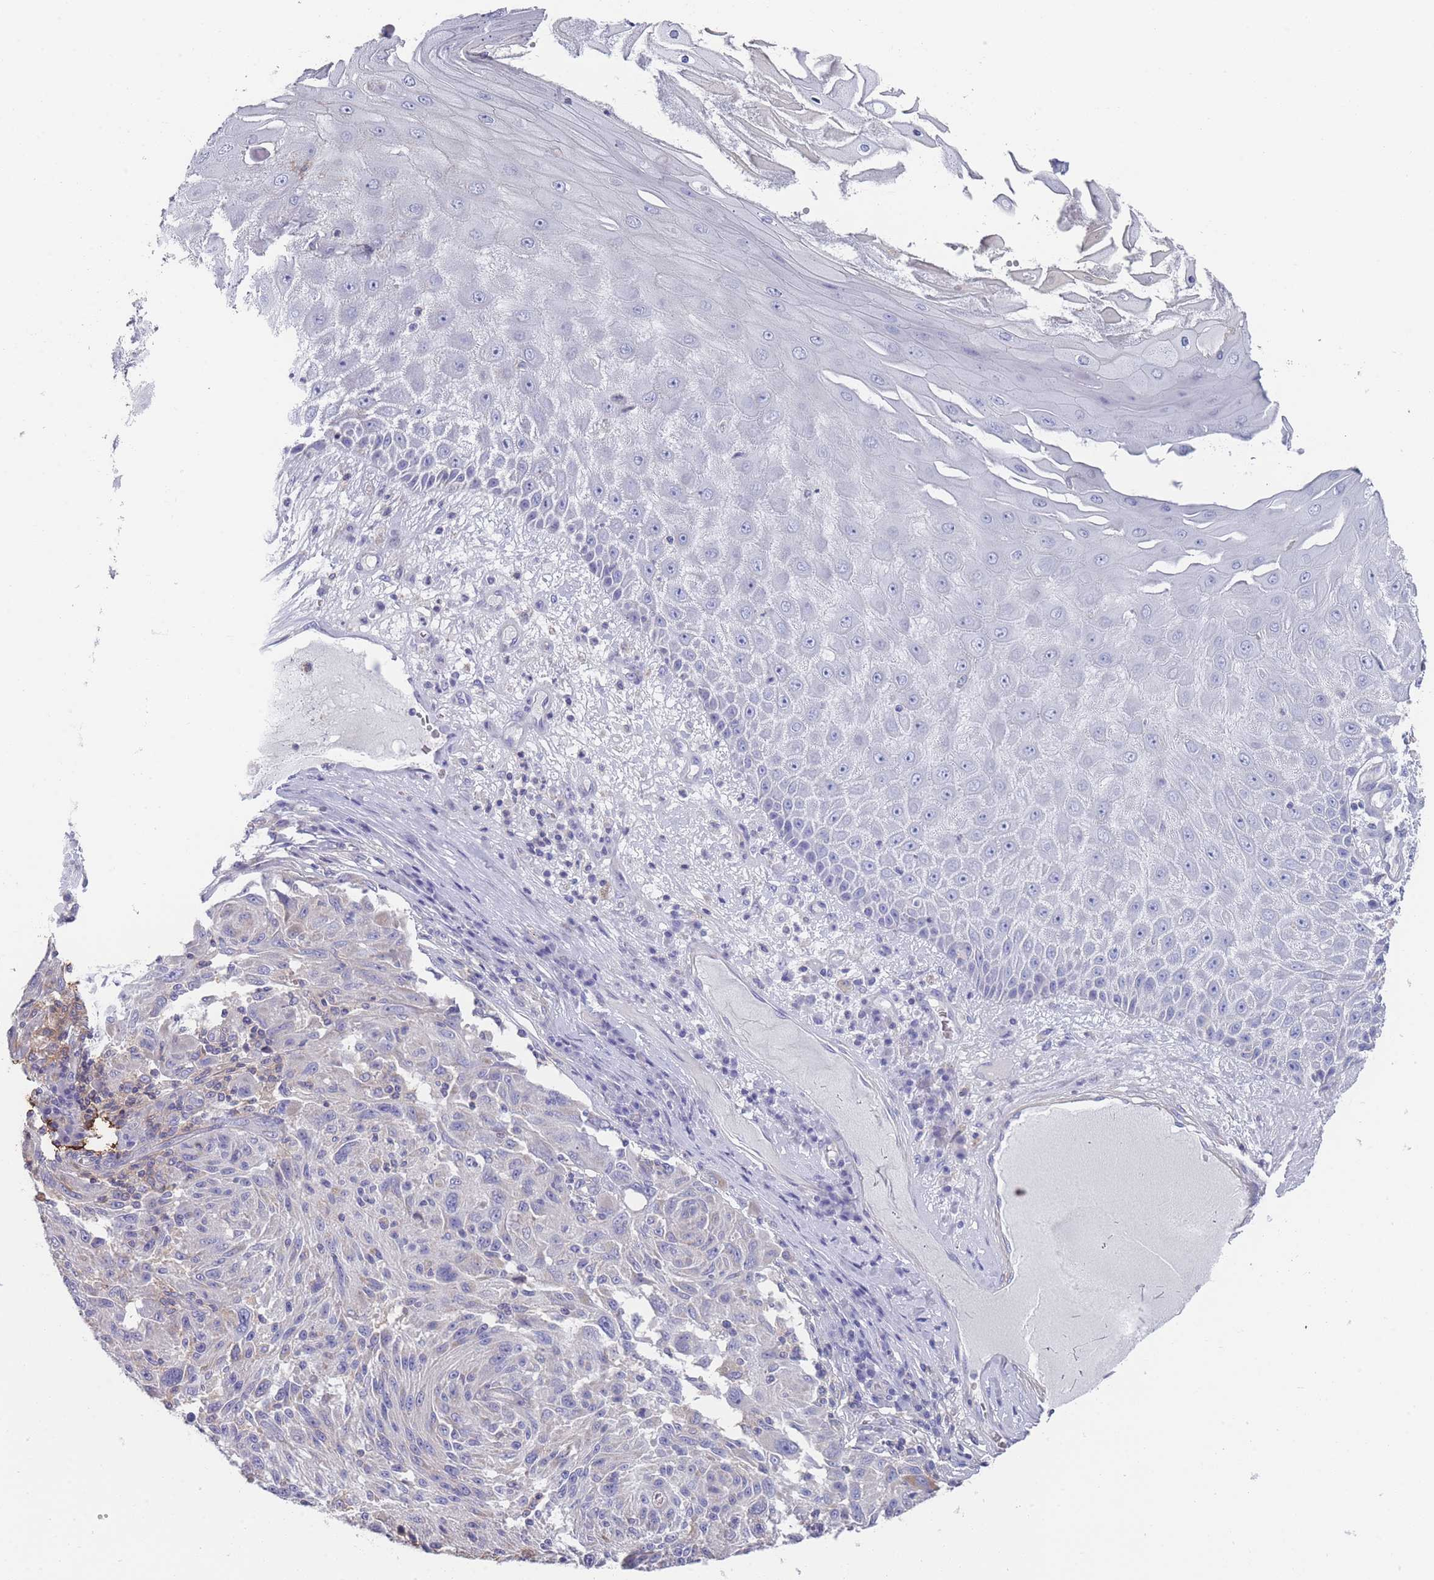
{"staining": {"intensity": "negative", "quantity": "none", "location": "none"}, "tissue": "melanoma", "cell_type": "Tumor cells", "image_type": "cancer", "snomed": [{"axis": "morphology", "description": "Malignant melanoma, NOS"}, {"axis": "topography", "description": "Skin"}], "caption": "A micrograph of malignant melanoma stained for a protein demonstrates no brown staining in tumor cells. The staining was performed using DAB (3,3'-diaminobenzidine) to visualize the protein expression in brown, while the nuclei were stained in blue with hematoxylin (Magnification: 20x).", "gene": "SCCPDH", "patient": {"sex": "male", "age": 53}}